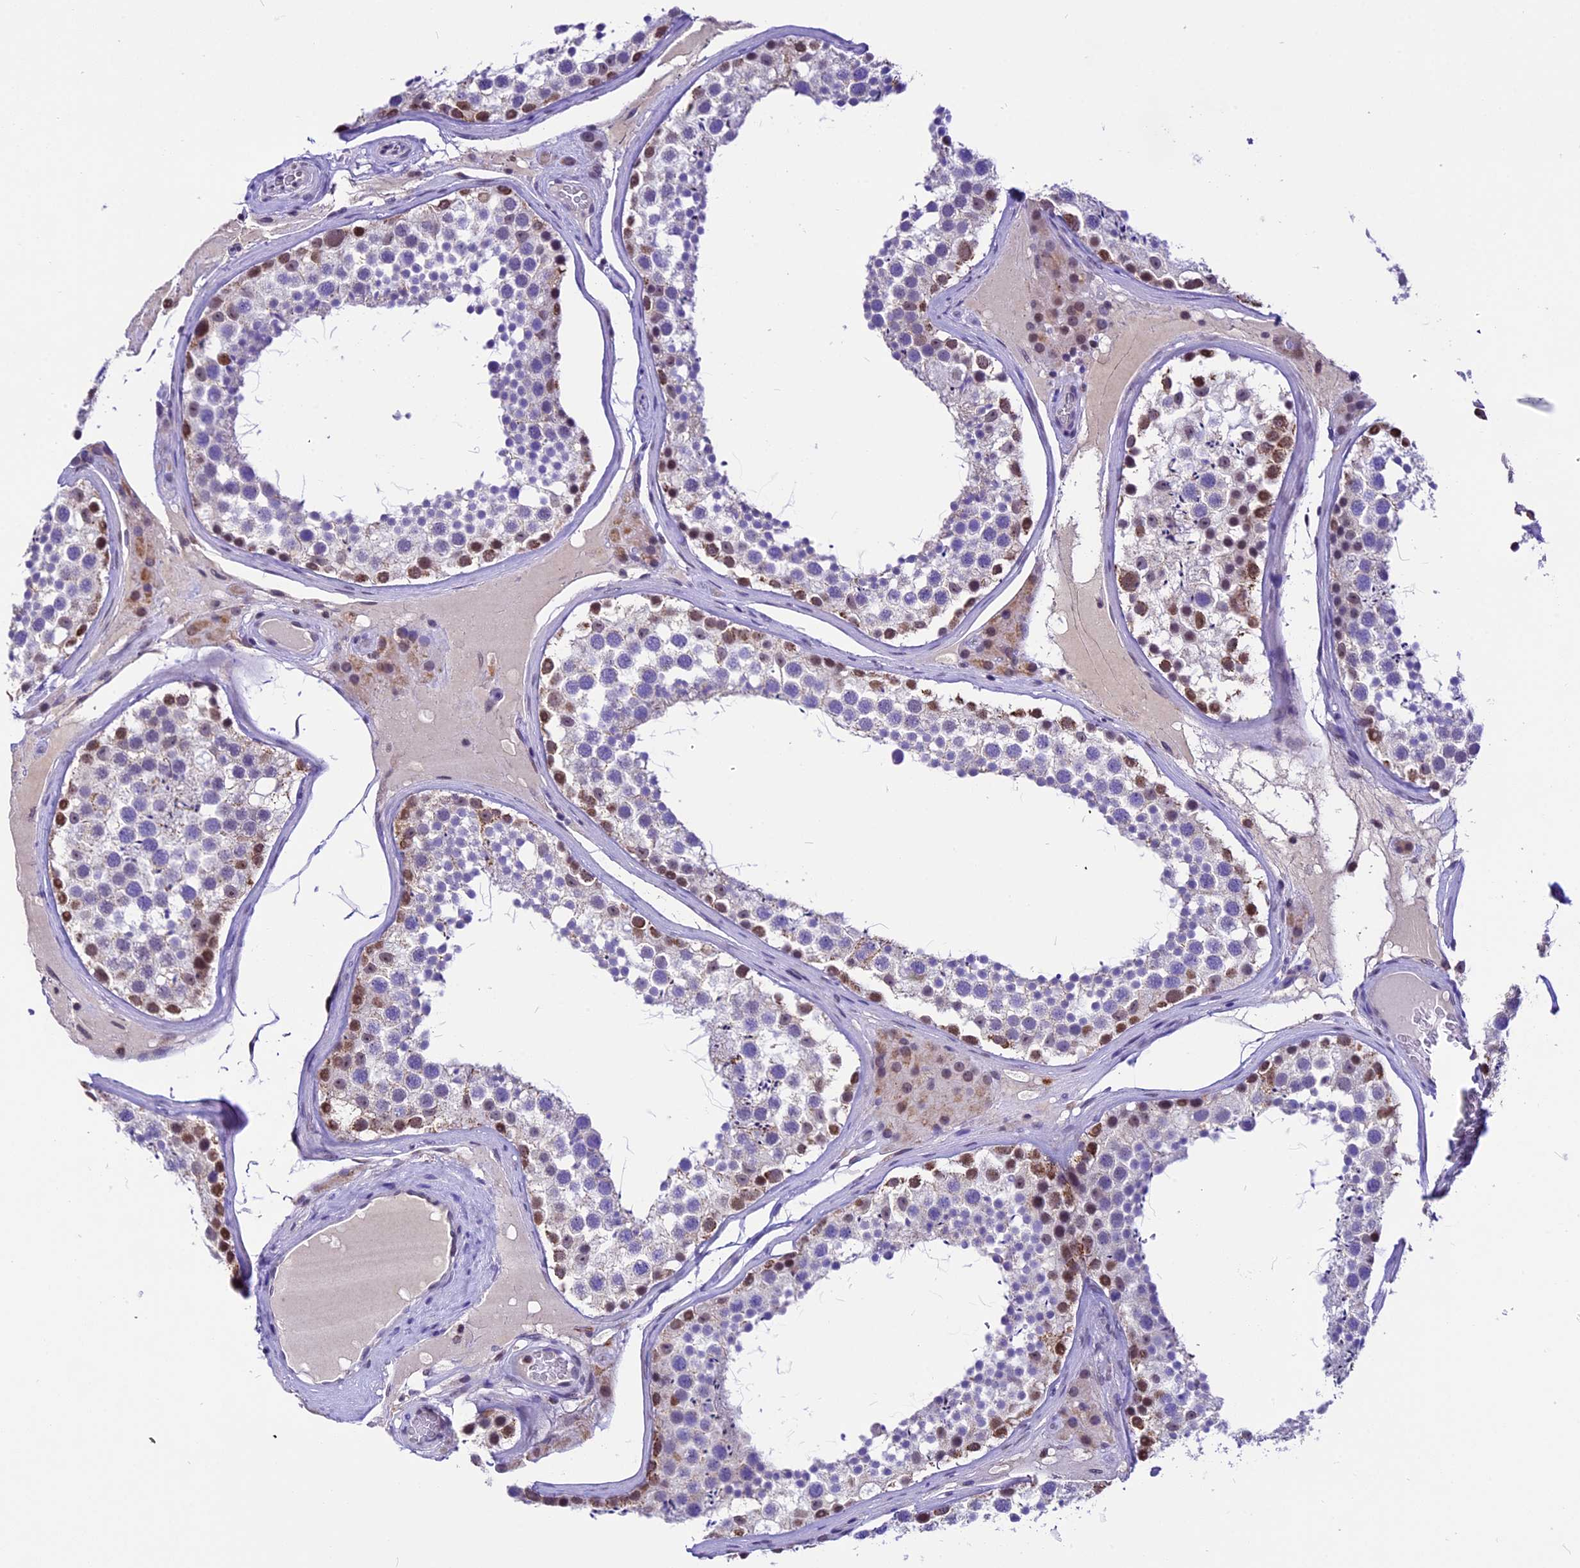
{"staining": {"intensity": "moderate", "quantity": "25%-75%", "location": "nuclear"}, "tissue": "testis", "cell_type": "Cells in seminiferous ducts", "image_type": "normal", "snomed": [{"axis": "morphology", "description": "Normal tissue, NOS"}, {"axis": "topography", "description": "Testis"}], "caption": "DAB (3,3'-diaminobenzidine) immunohistochemical staining of benign human testis demonstrates moderate nuclear protein positivity in about 25%-75% of cells in seminiferous ducts. (Brightfield microscopy of DAB IHC at high magnification).", "gene": "CARS2", "patient": {"sex": "male", "age": 46}}